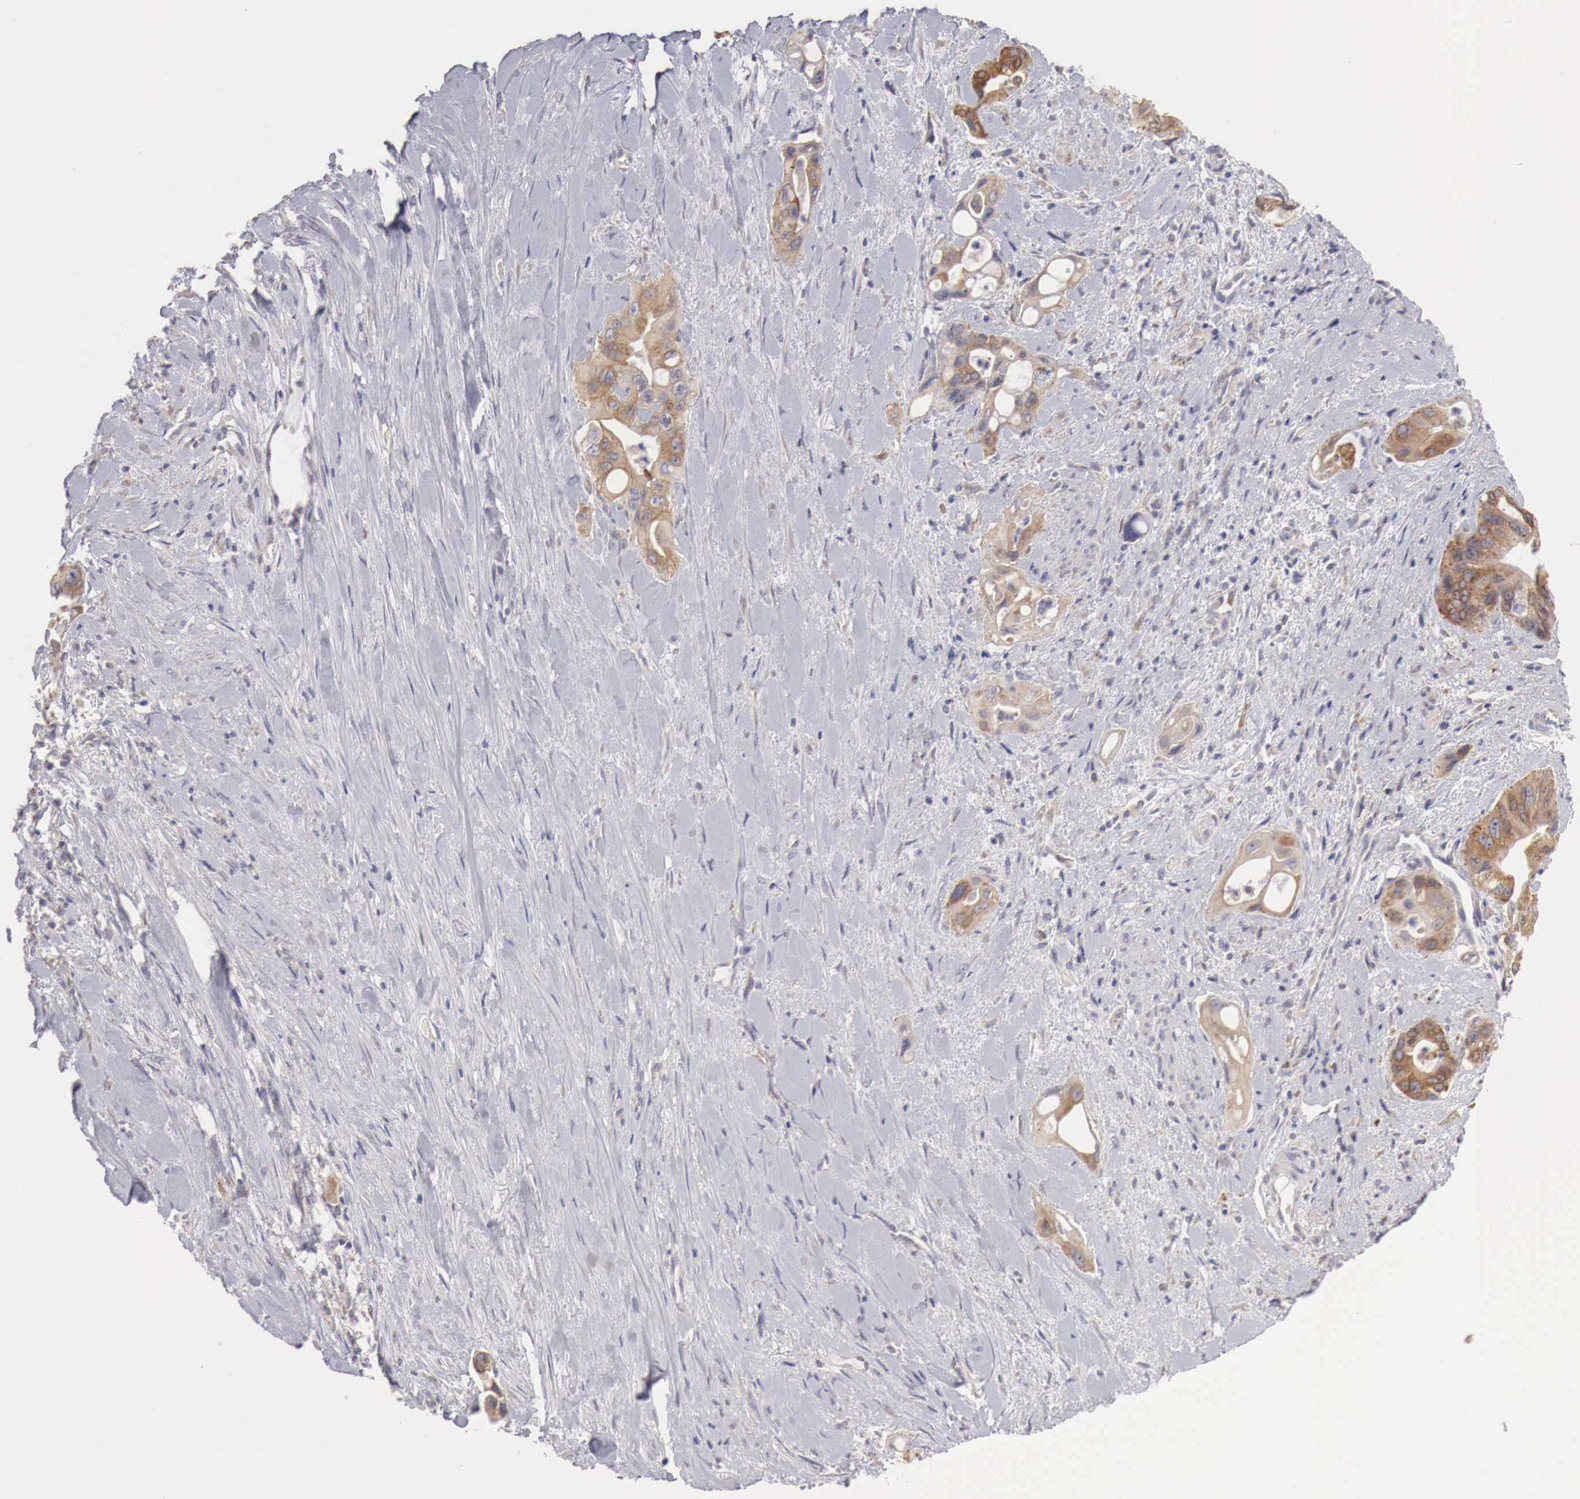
{"staining": {"intensity": "moderate", "quantity": ">75%", "location": "cytoplasmic/membranous"}, "tissue": "pancreatic cancer", "cell_type": "Tumor cells", "image_type": "cancer", "snomed": [{"axis": "morphology", "description": "Adenocarcinoma, NOS"}, {"axis": "topography", "description": "Pancreas"}], "caption": "Protein expression analysis of human pancreatic cancer (adenocarcinoma) reveals moderate cytoplasmic/membranous staining in about >75% of tumor cells. (Stains: DAB (3,3'-diaminobenzidine) in brown, nuclei in blue, Microscopy: brightfield microscopy at high magnification).", "gene": "NSDHL", "patient": {"sex": "male", "age": 77}}